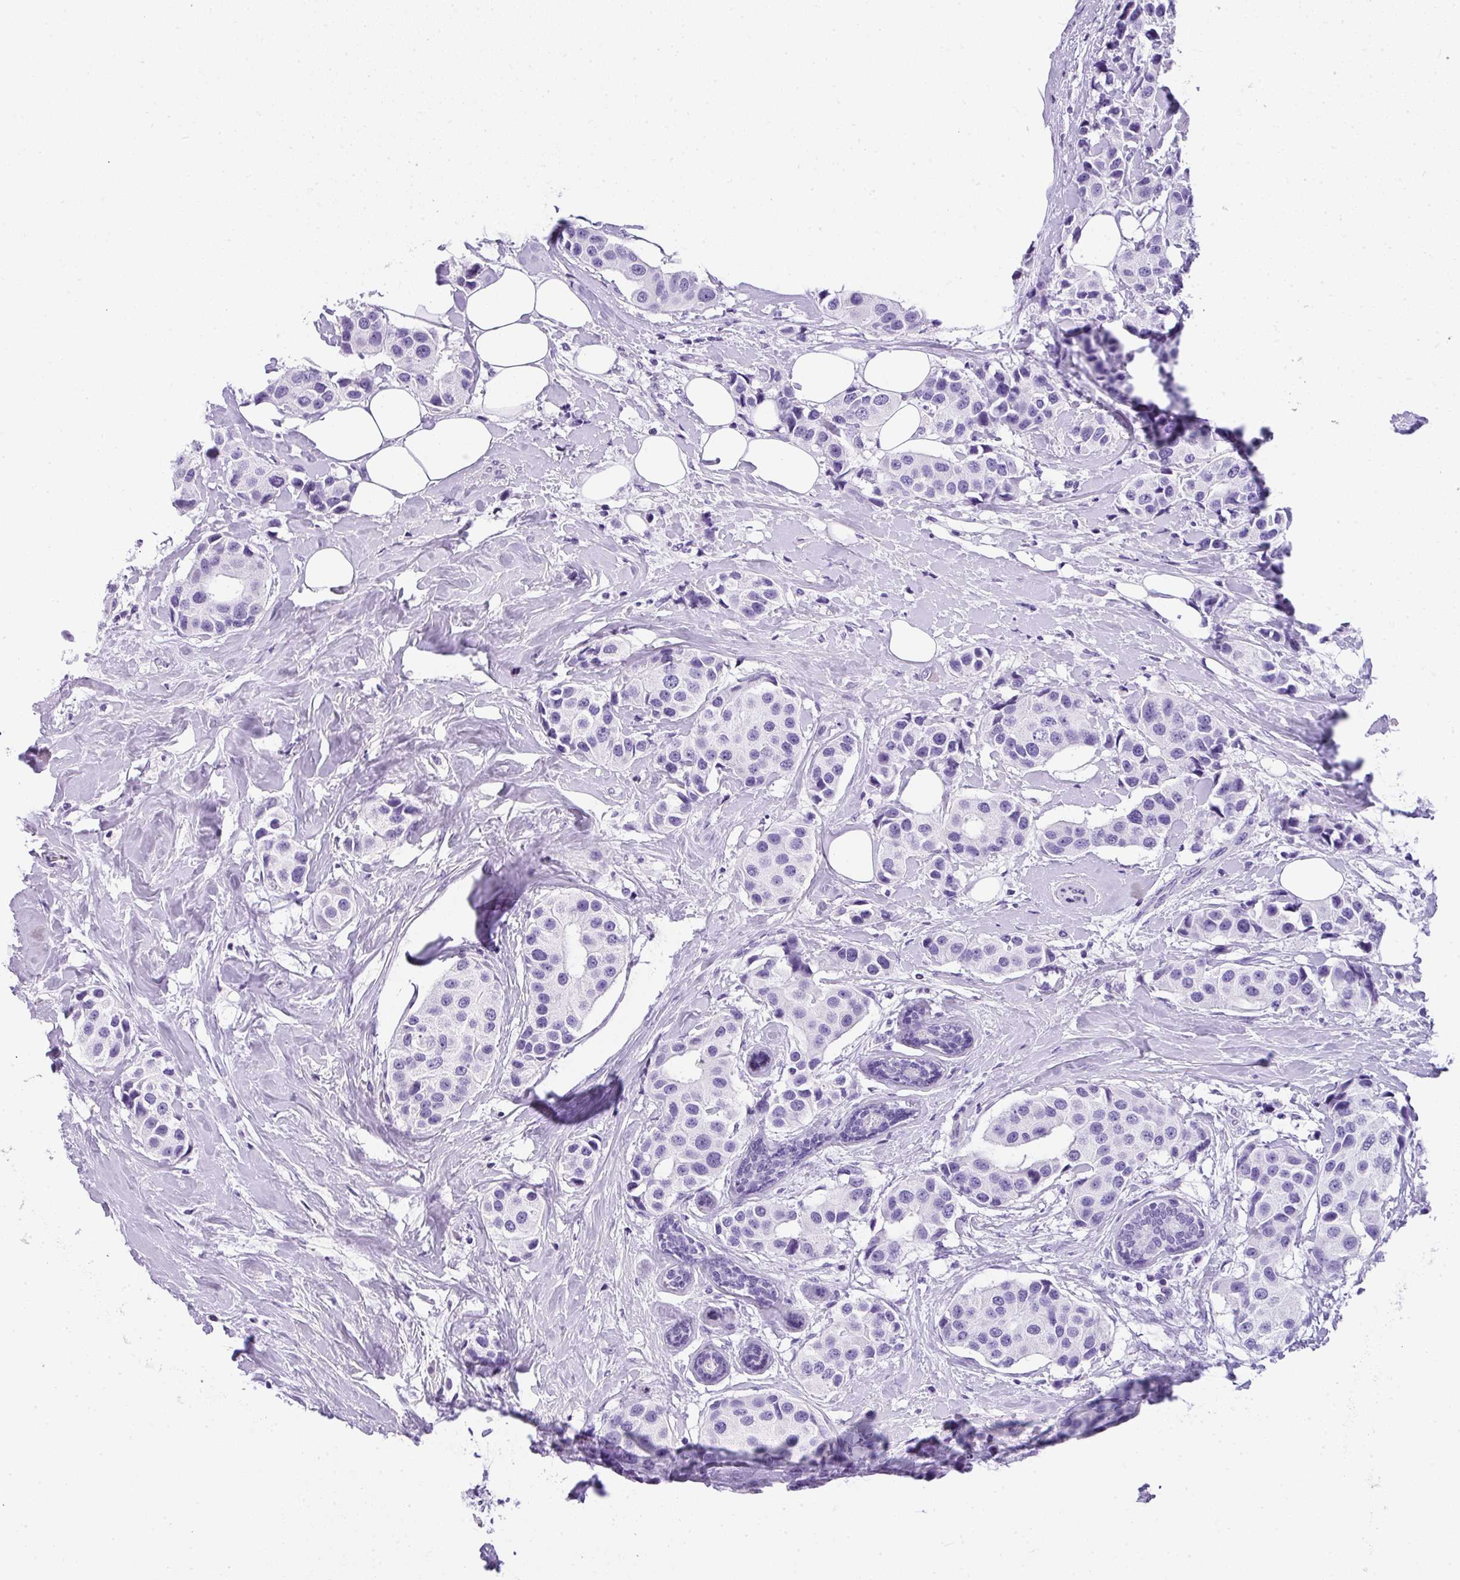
{"staining": {"intensity": "negative", "quantity": "none", "location": "none"}, "tissue": "breast cancer", "cell_type": "Tumor cells", "image_type": "cancer", "snomed": [{"axis": "morphology", "description": "Normal tissue, NOS"}, {"axis": "morphology", "description": "Duct carcinoma"}, {"axis": "topography", "description": "Breast"}], "caption": "Breast infiltrating ductal carcinoma stained for a protein using immunohistochemistry (IHC) demonstrates no expression tumor cells.", "gene": "MUC21", "patient": {"sex": "female", "age": 39}}